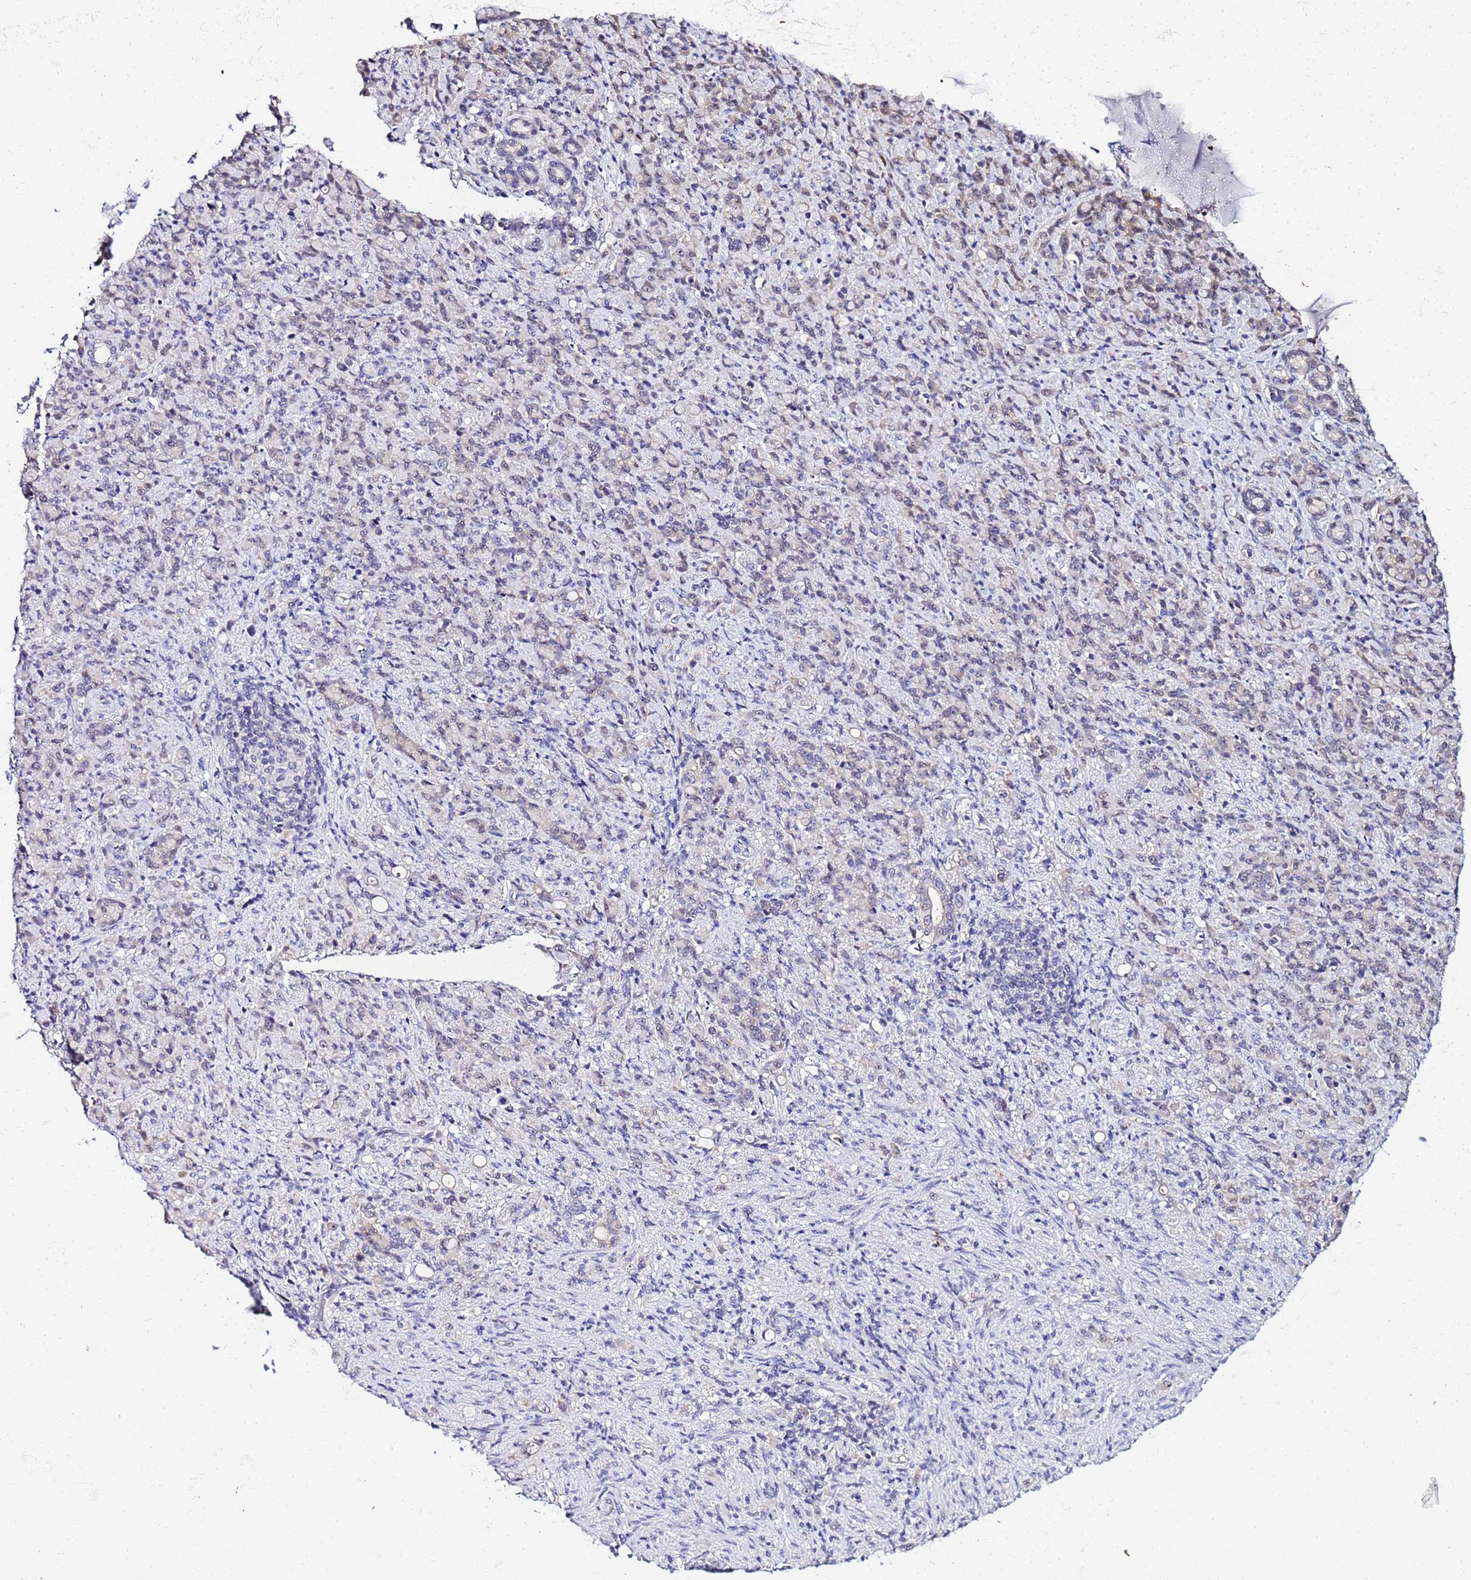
{"staining": {"intensity": "weak", "quantity": "25%-75%", "location": "nuclear"}, "tissue": "stomach cancer", "cell_type": "Tumor cells", "image_type": "cancer", "snomed": [{"axis": "morphology", "description": "Adenocarcinoma, NOS"}, {"axis": "topography", "description": "Stomach"}], "caption": "Immunohistochemical staining of human stomach adenocarcinoma shows low levels of weak nuclear protein expression in about 25%-75% of tumor cells.", "gene": "ACTL6B", "patient": {"sex": "female", "age": 79}}